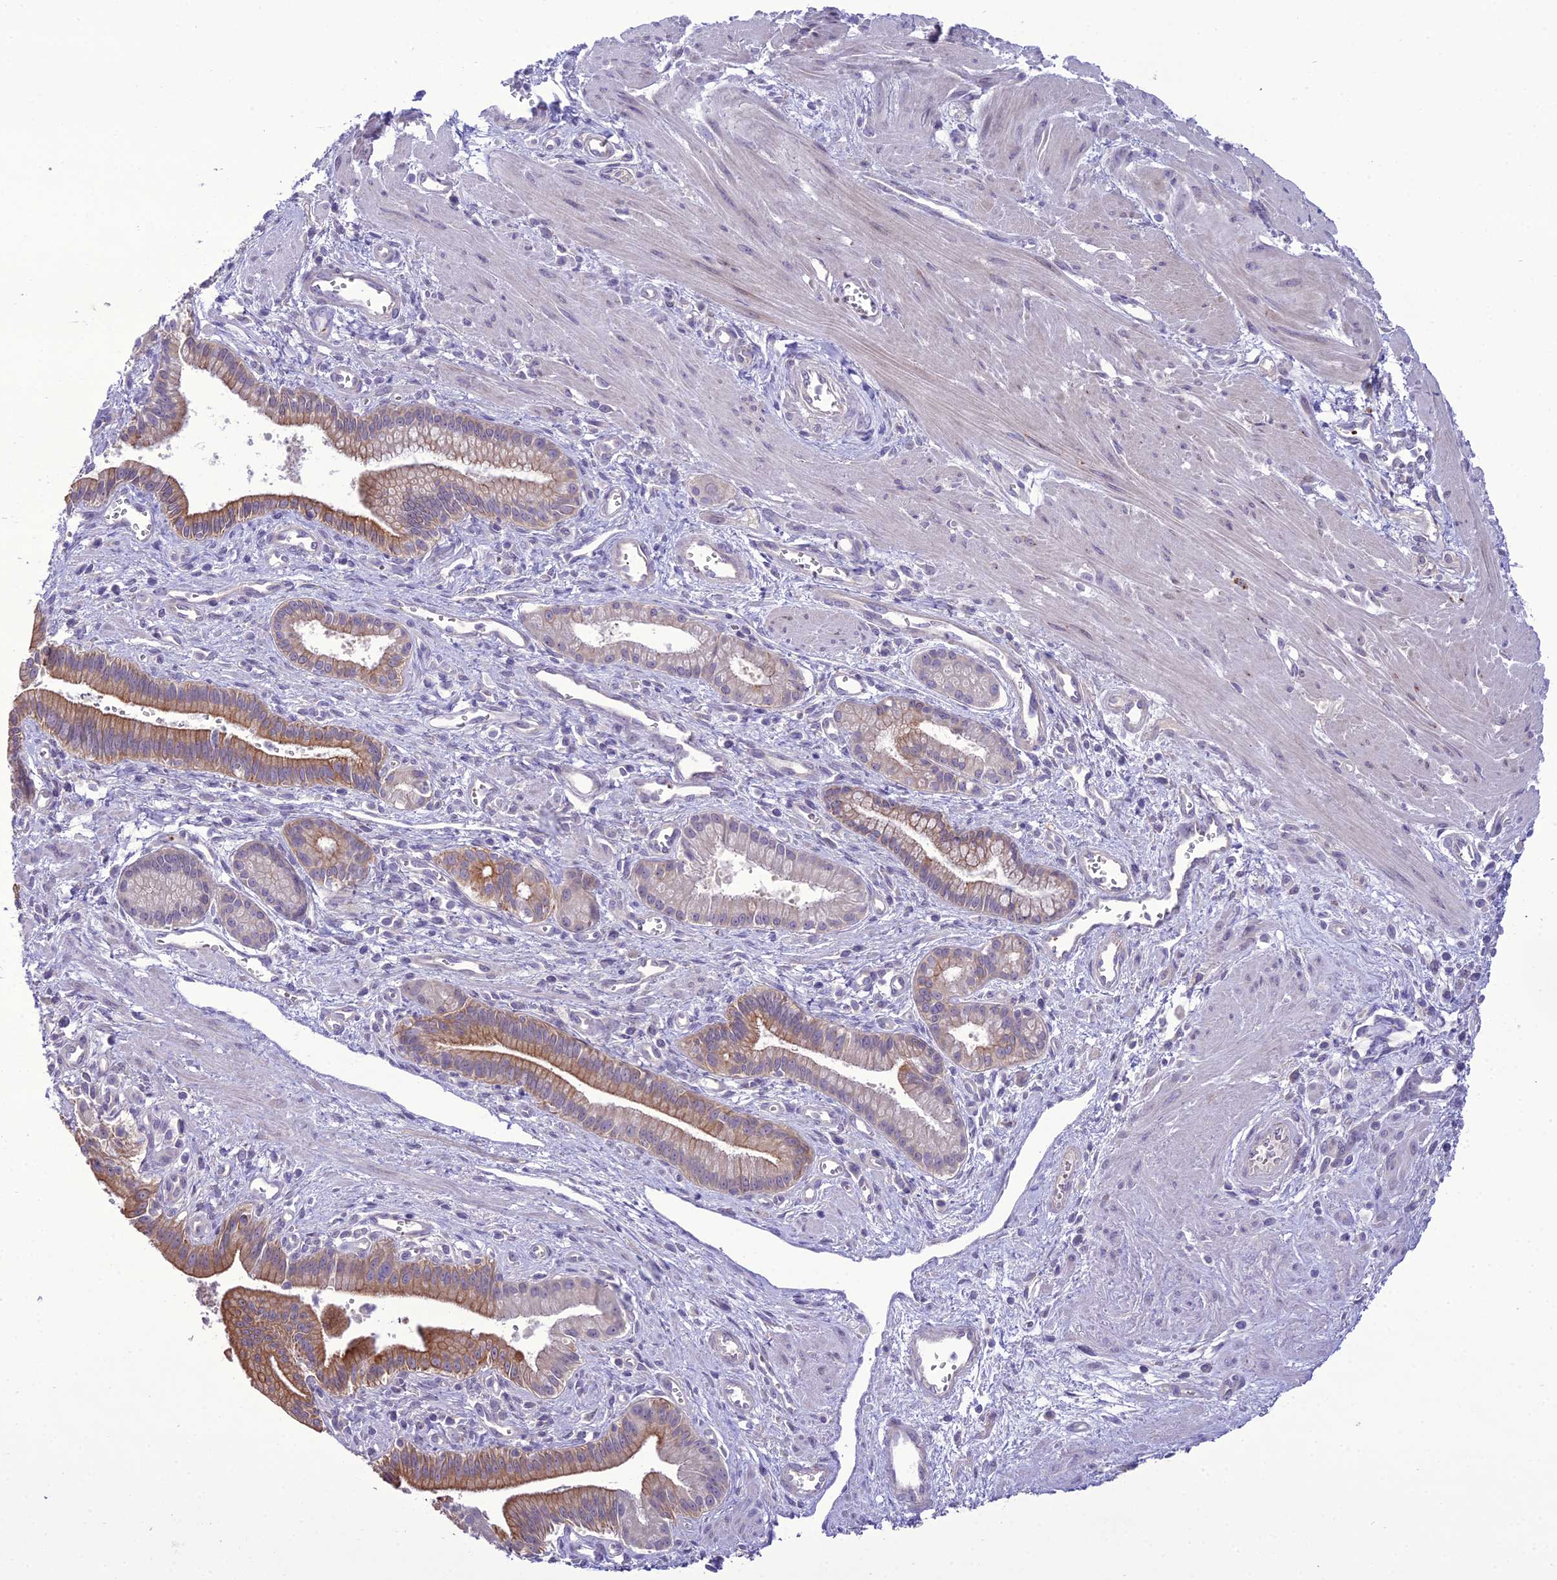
{"staining": {"intensity": "moderate", "quantity": "25%-75%", "location": "cytoplasmic/membranous"}, "tissue": "pancreatic cancer", "cell_type": "Tumor cells", "image_type": "cancer", "snomed": [{"axis": "morphology", "description": "Adenocarcinoma, NOS"}, {"axis": "topography", "description": "Pancreas"}], "caption": "IHC histopathology image of neoplastic tissue: human adenocarcinoma (pancreatic) stained using immunohistochemistry demonstrates medium levels of moderate protein expression localized specifically in the cytoplasmic/membranous of tumor cells, appearing as a cytoplasmic/membranous brown color.", "gene": "SCRT1", "patient": {"sex": "male", "age": 78}}